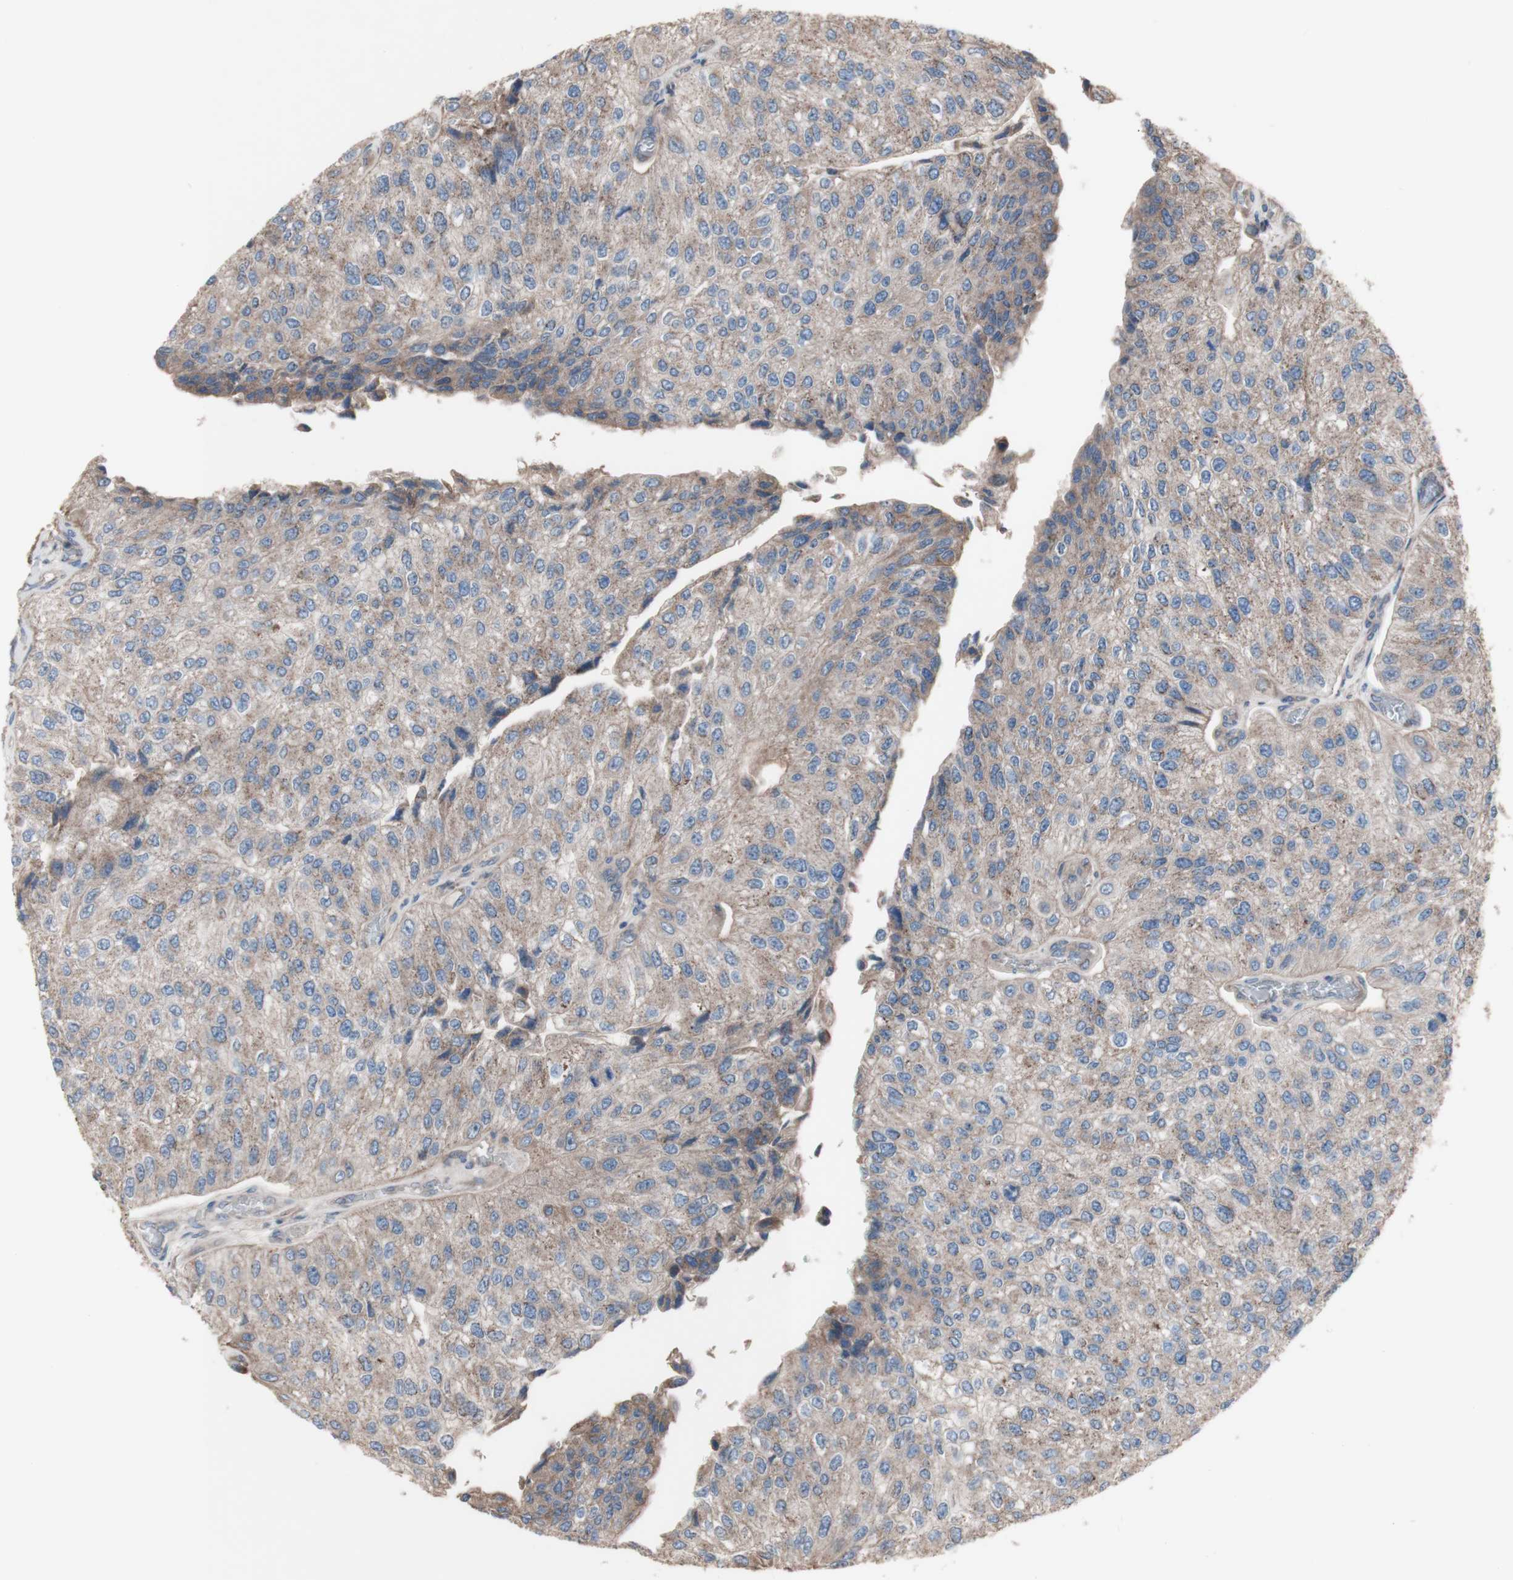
{"staining": {"intensity": "weak", "quantity": ">75%", "location": "cytoplasmic/membranous"}, "tissue": "urothelial cancer", "cell_type": "Tumor cells", "image_type": "cancer", "snomed": [{"axis": "morphology", "description": "Urothelial carcinoma, High grade"}, {"axis": "topography", "description": "Kidney"}, {"axis": "topography", "description": "Urinary bladder"}], "caption": "Brown immunohistochemical staining in urothelial carcinoma (high-grade) displays weak cytoplasmic/membranous expression in about >75% of tumor cells.", "gene": "COPB1", "patient": {"sex": "male", "age": 77}}